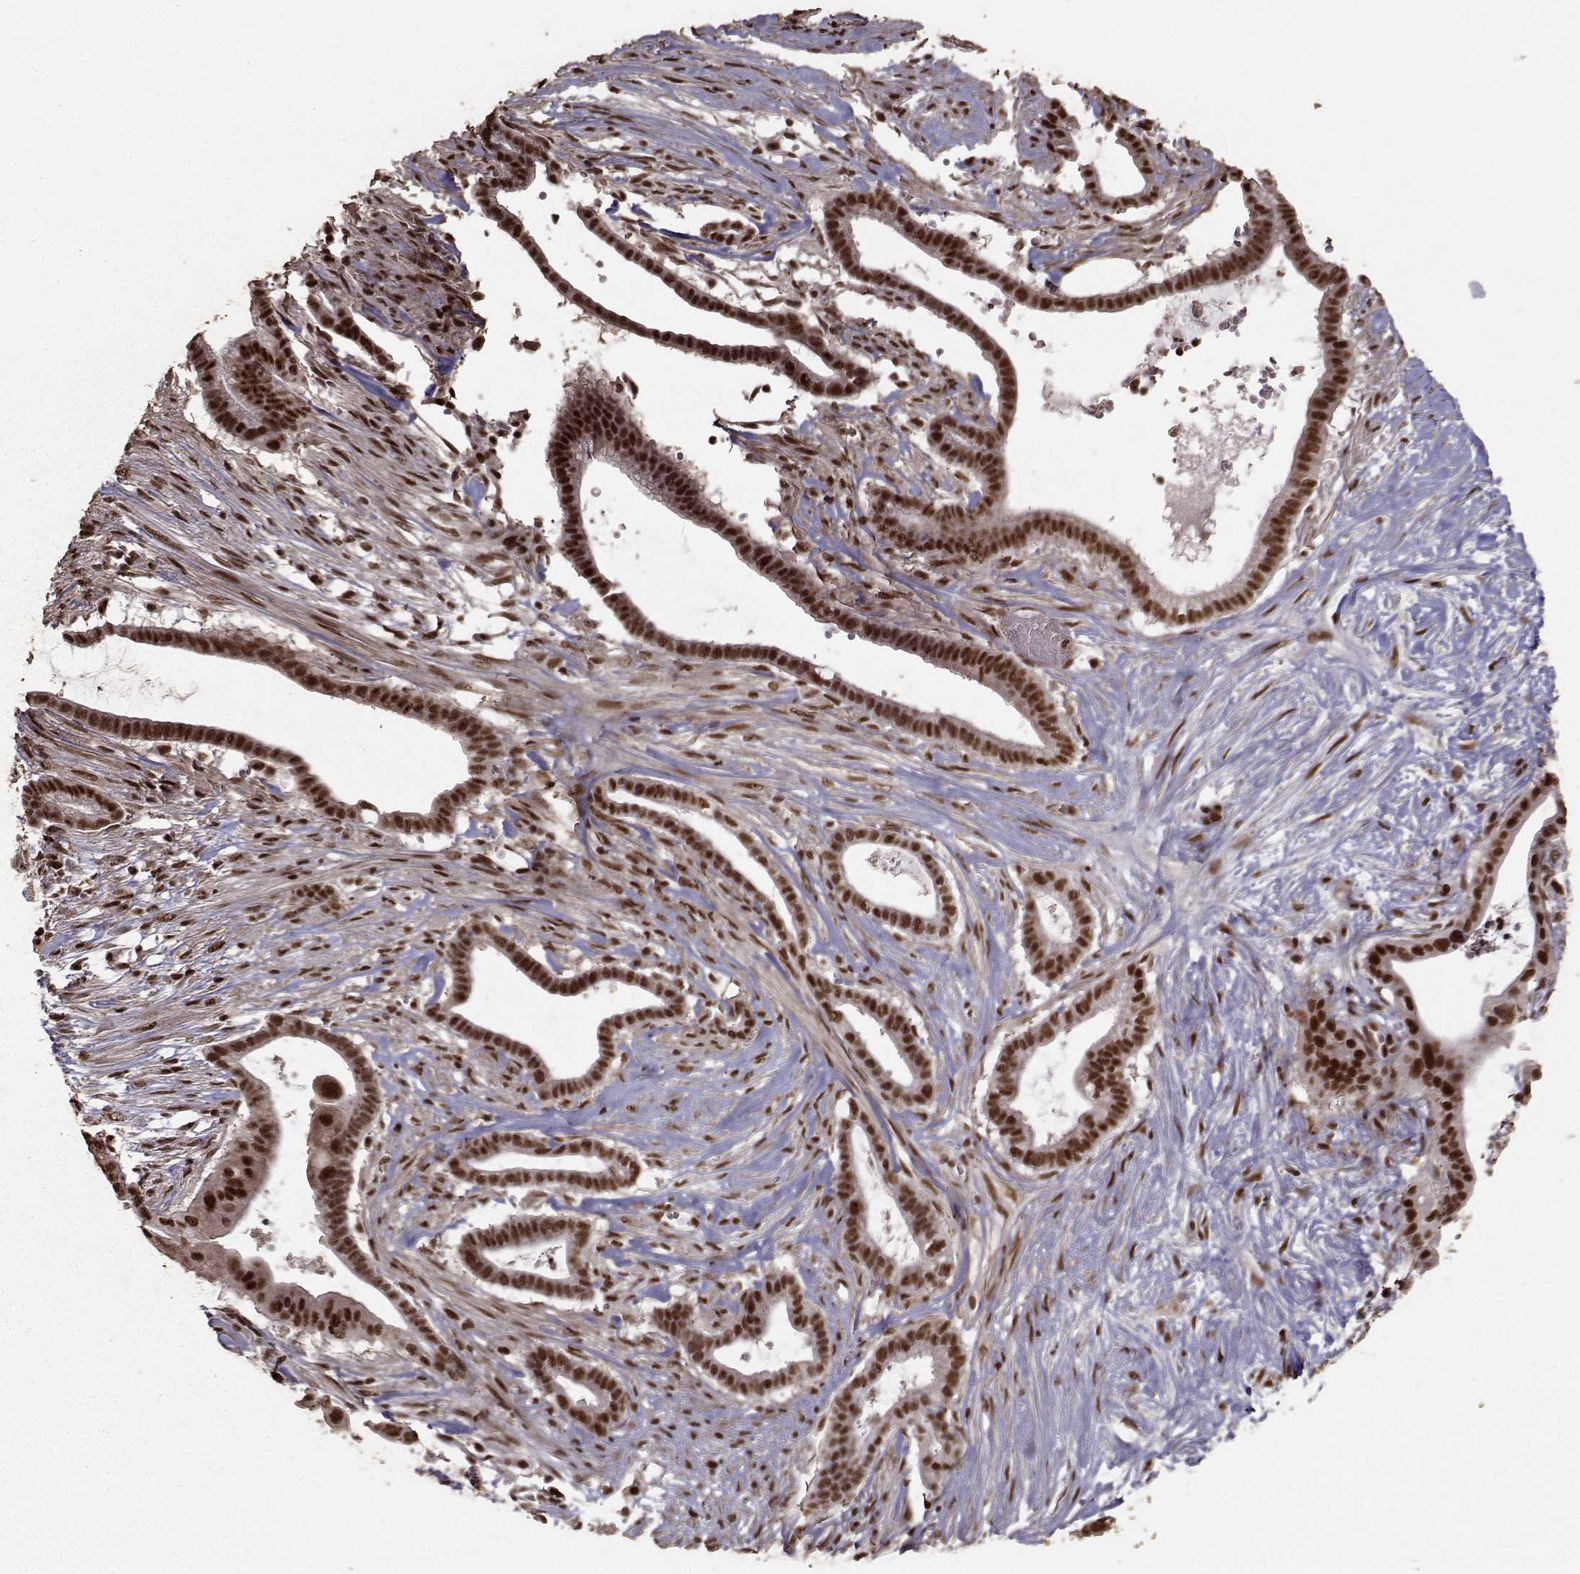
{"staining": {"intensity": "strong", "quantity": ">75%", "location": "nuclear"}, "tissue": "pancreatic cancer", "cell_type": "Tumor cells", "image_type": "cancer", "snomed": [{"axis": "morphology", "description": "Adenocarcinoma, NOS"}, {"axis": "topography", "description": "Pancreas"}], "caption": "Immunohistochemical staining of human pancreatic adenocarcinoma shows high levels of strong nuclear positivity in about >75% of tumor cells.", "gene": "SF1", "patient": {"sex": "male", "age": 61}}